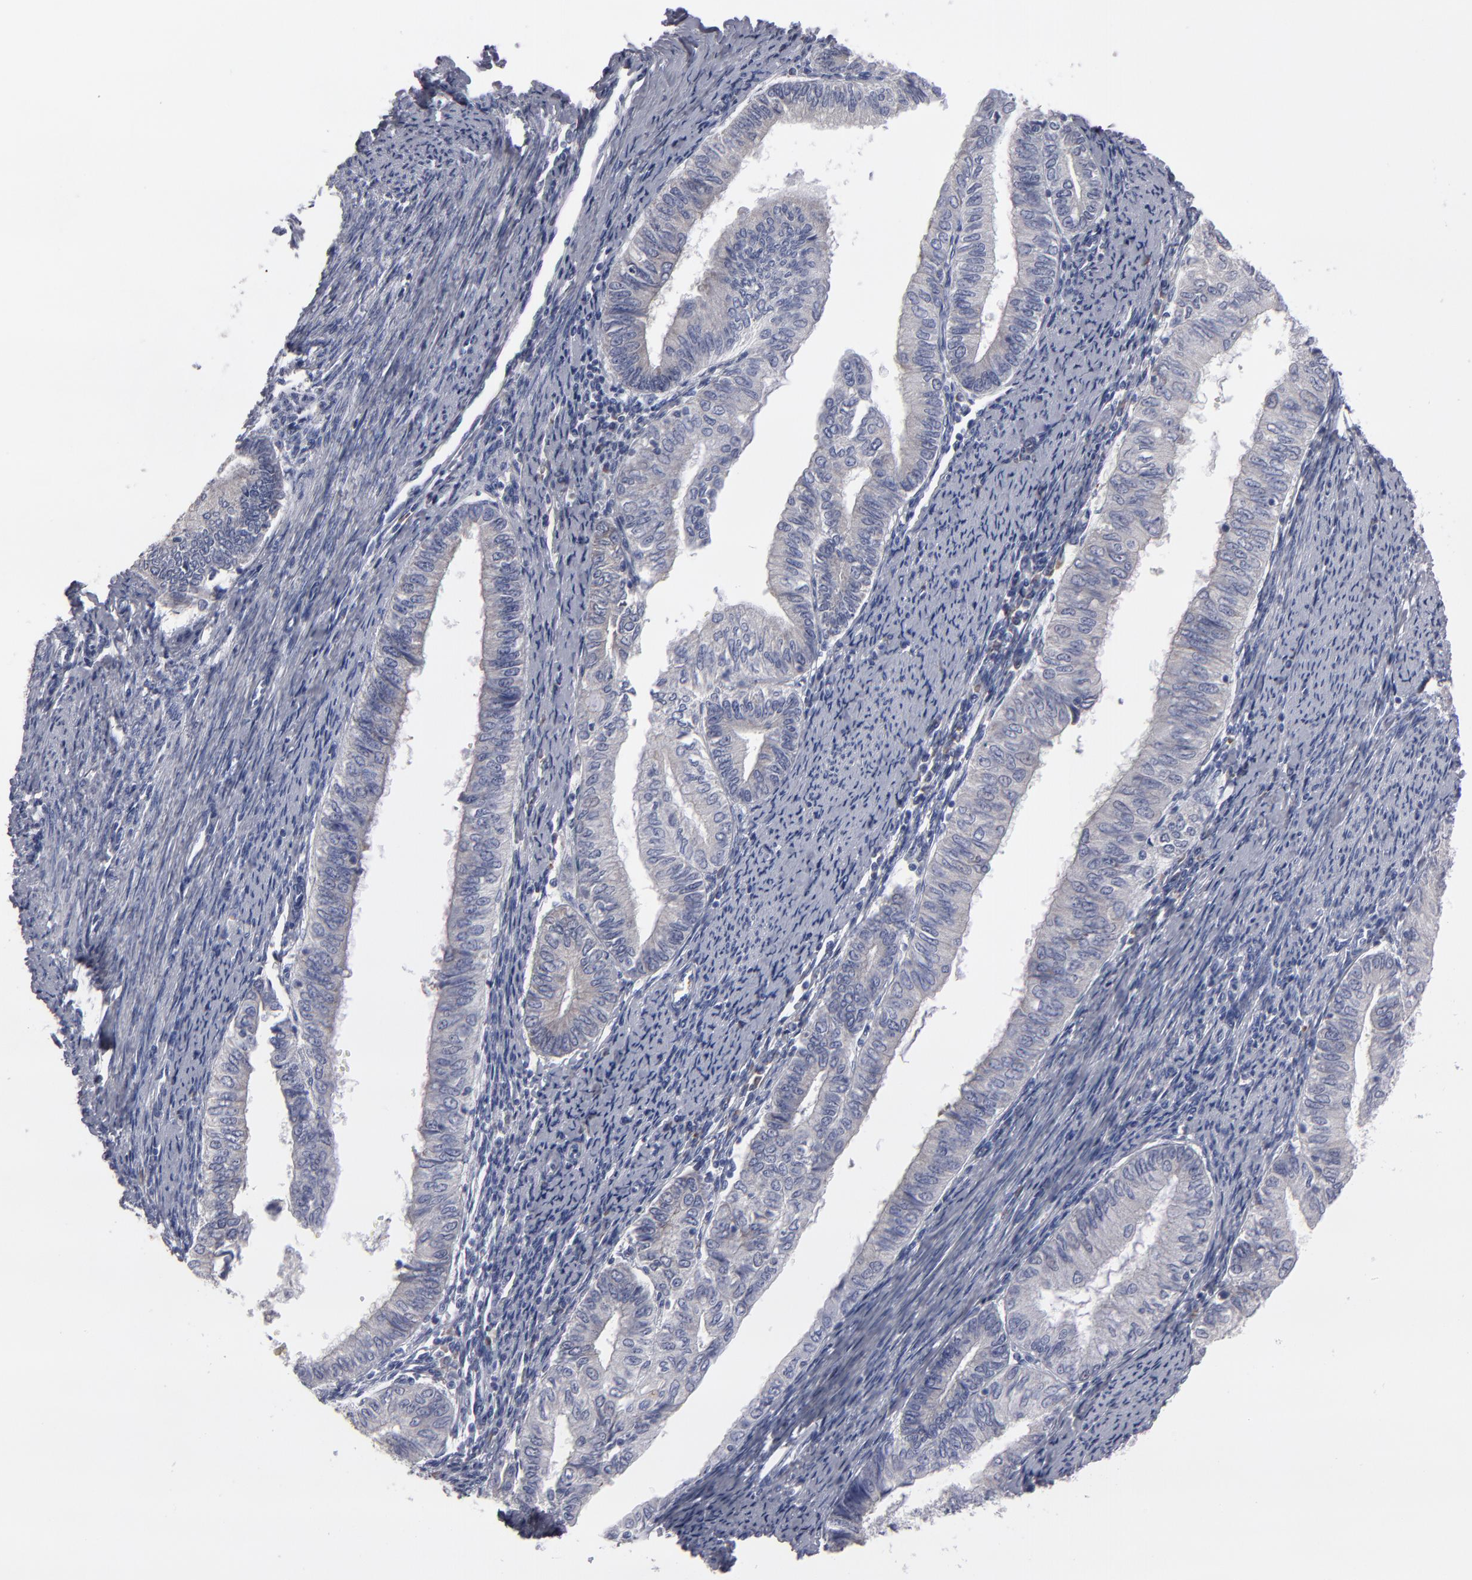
{"staining": {"intensity": "weak", "quantity": ">75%", "location": "cytoplasmic/membranous"}, "tissue": "endometrial cancer", "cell_type": "Tumor cells", "image_type": "cancer", "snomed": [{"axis": "morphology", "description": "Adenocarcinoma, NOS"}, {"axis": "topography", "description": "Endometrium"}], "caption": "Endometrial cancer (adenocarcinoma) stained with immunohistochemistry reveals weak cytoplasmic/membranous staining in about >75% of tumor cells.", "gene": "CCDC80", "patient": {"sex": "female", "age": 66}}